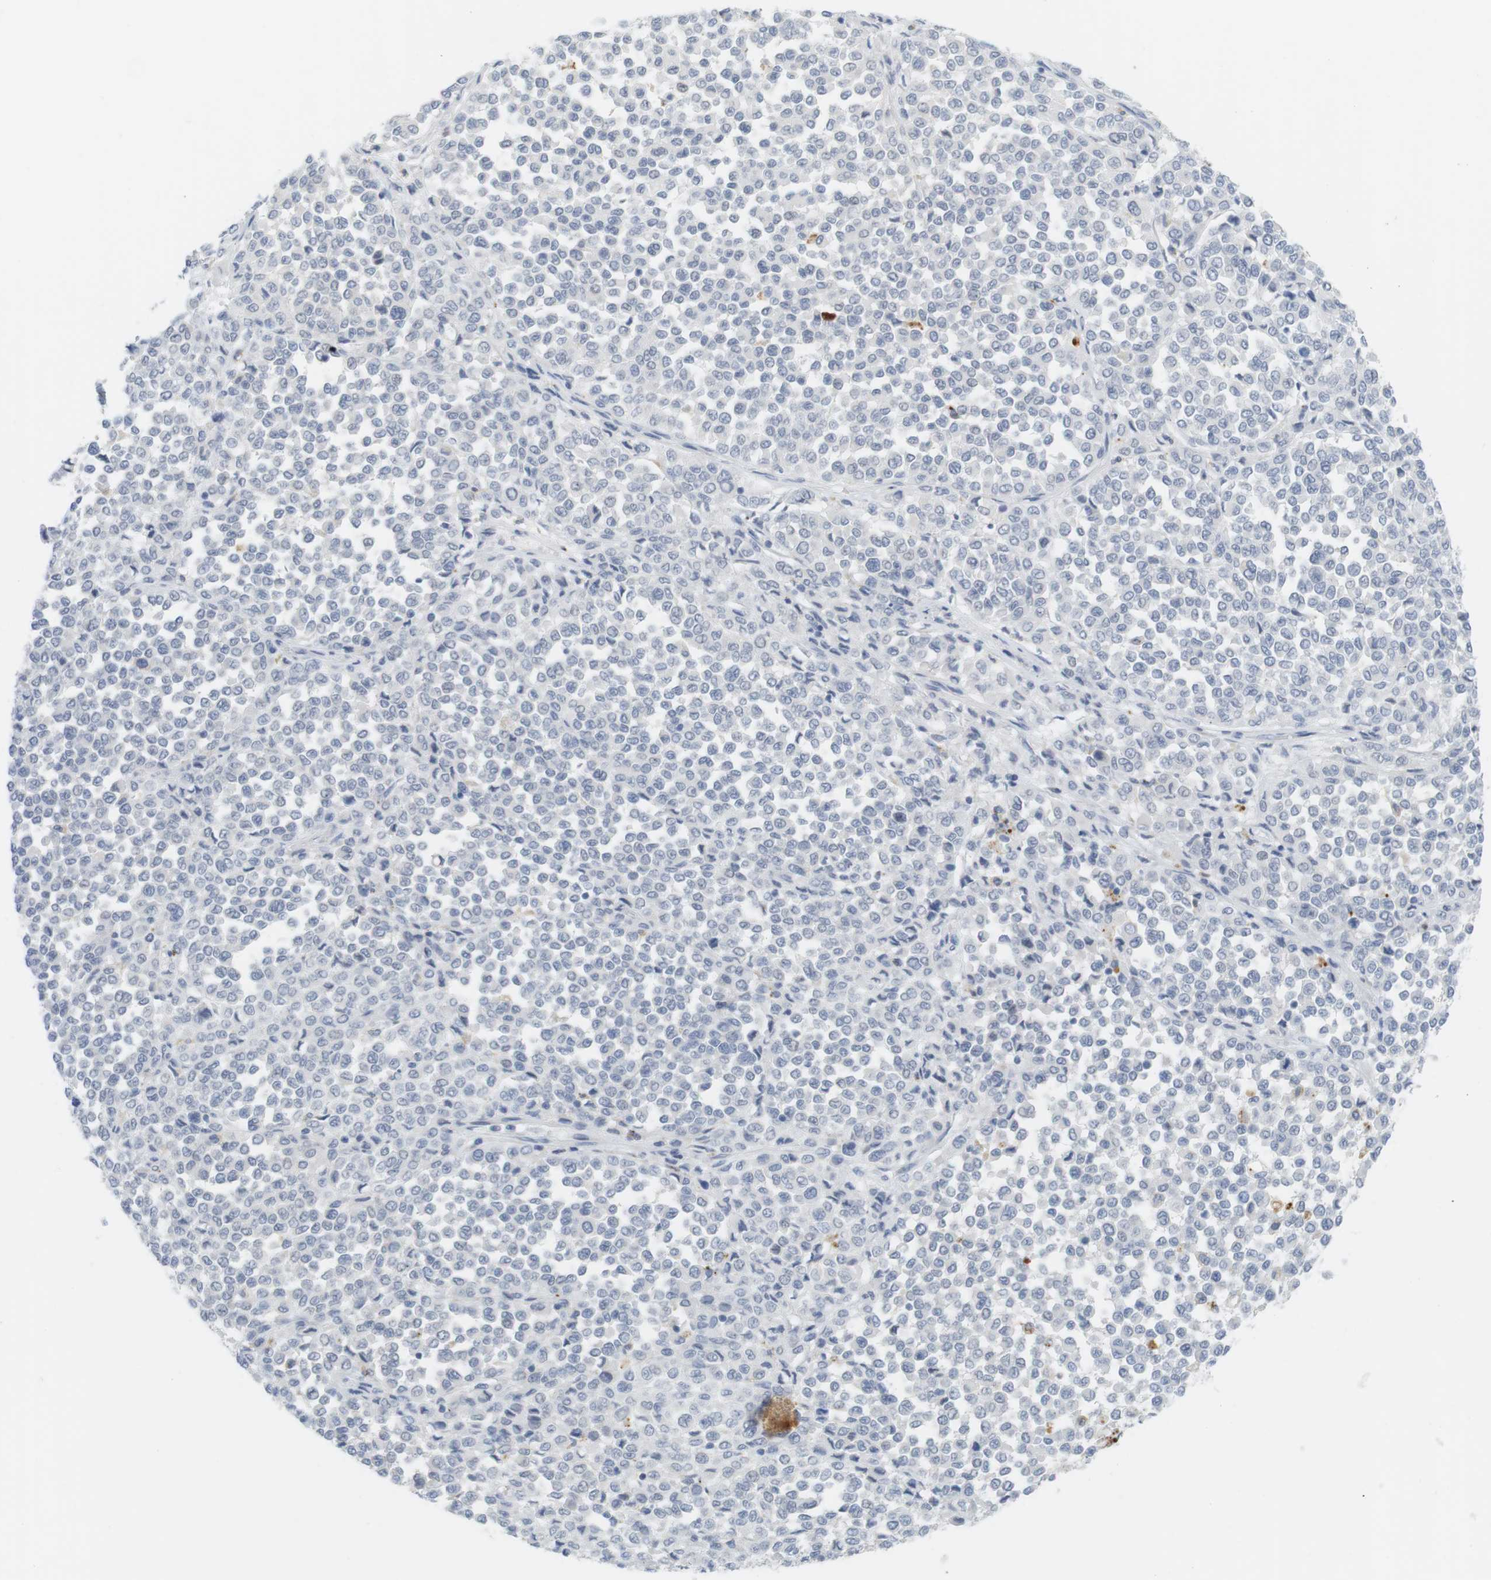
{"staining": {"intensity": "negative", "quantity": "none", "location": "none"}, "tissue": "melanoma", "cell_type": "Tumor cells", "image_type": "cancer", "snomed": [{"axis": "morphology", "description": "Malignant melanoma, Metastatic site"}, {"axis": "topography", "description": "Pancreas"}], "caption": "Malignant melanoma (metastatic site) was stained to show a protein in brown. There is no significant positivity in tumor cells.", "gene": "YIPF1", "patient": {"sex": "female", "age": 30}}